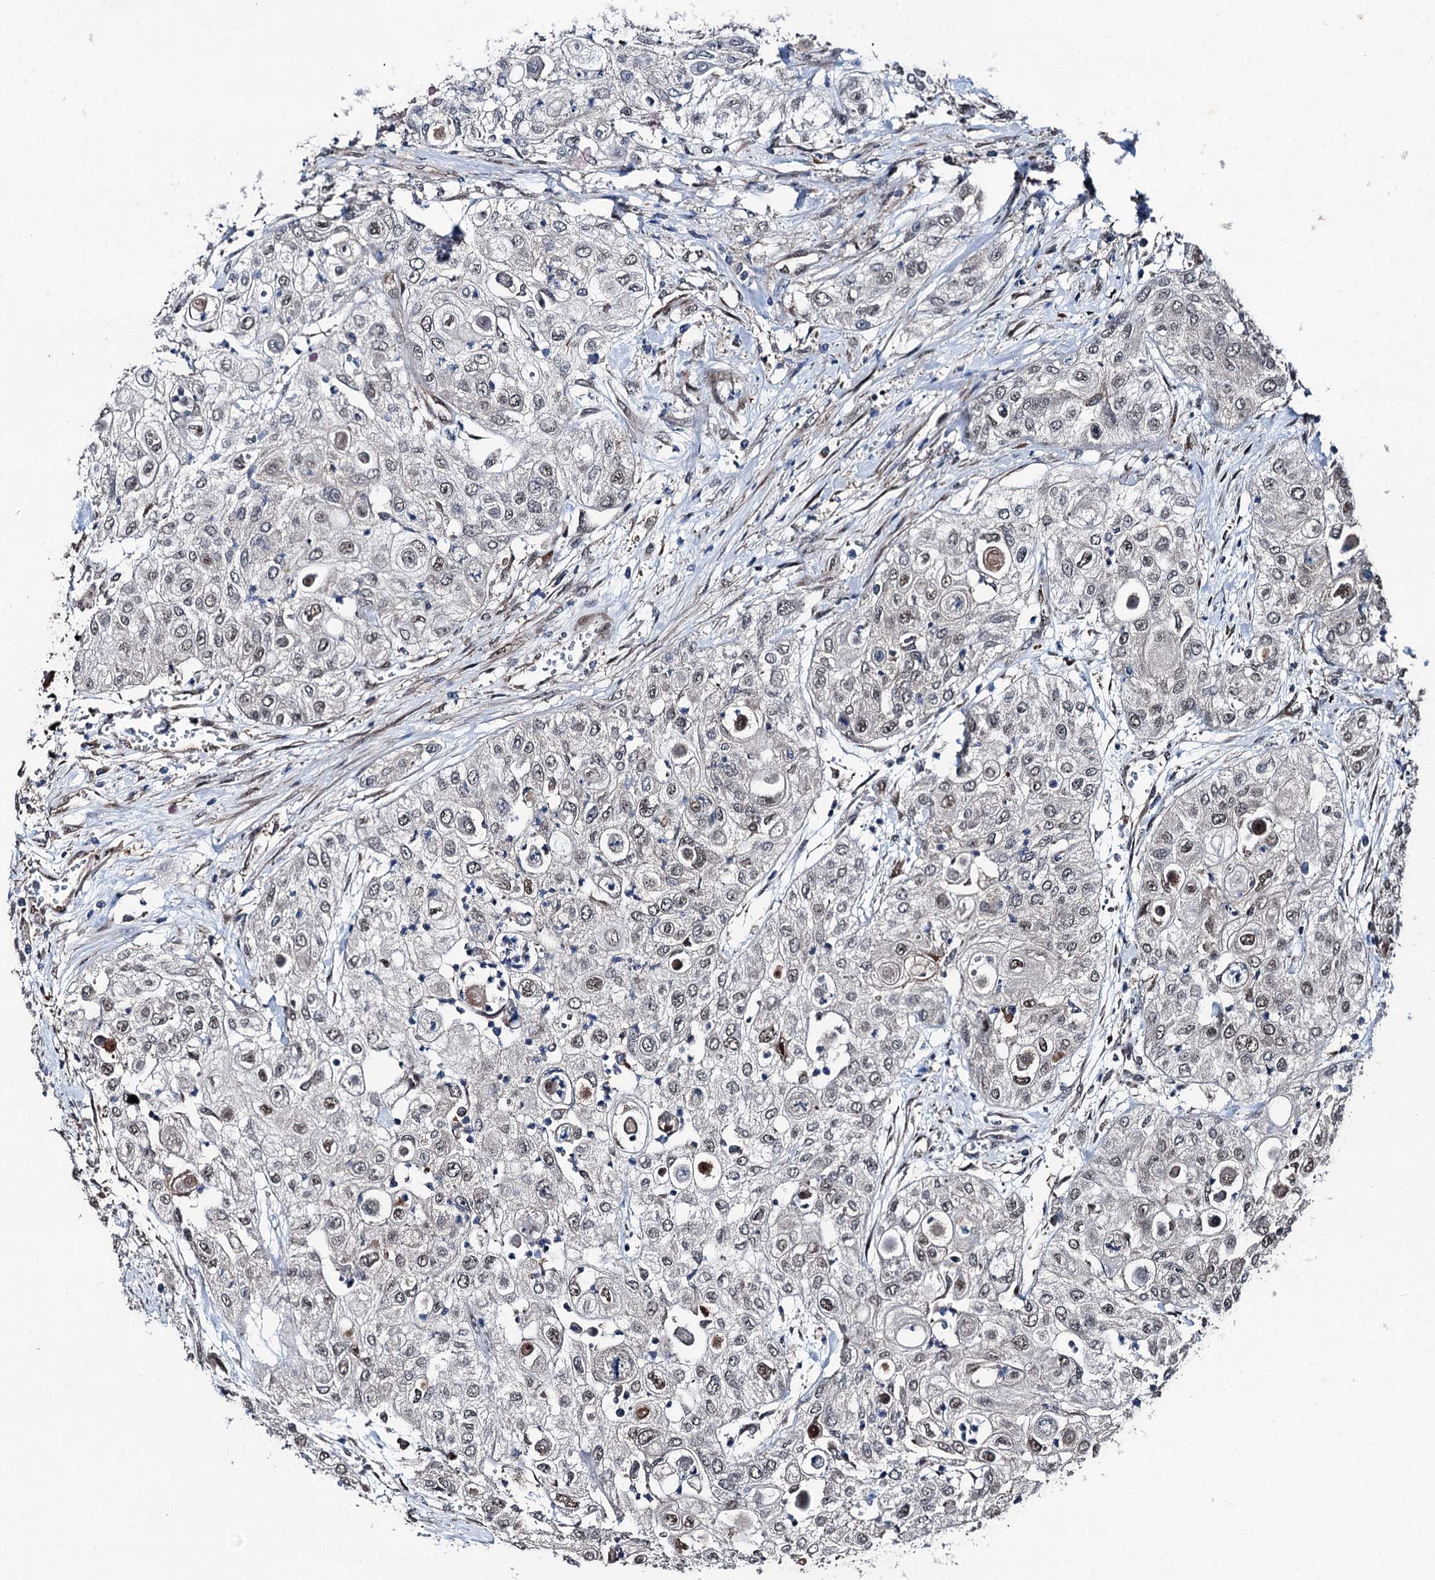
{"staining": {"intensity": "weak", "quantity": "<25%", "location": "nuclear"}, "tissue": "urothelial cancer", "cell_type": "Tumor cells", "image_type": "cancer", "snomed": [{"axis": "morphology", "description": "Urothelial carcinoma, High grade"}, {"axis": "topography", "description": "Urinary bladder"}], "caption": "This is an immunohistochemistry (IHC) image of high-grade urothelial carcinoma. There is no staining in tumor cells.", "gene": "PSMD13", "patient": {"sex": "female", "age": 79}}